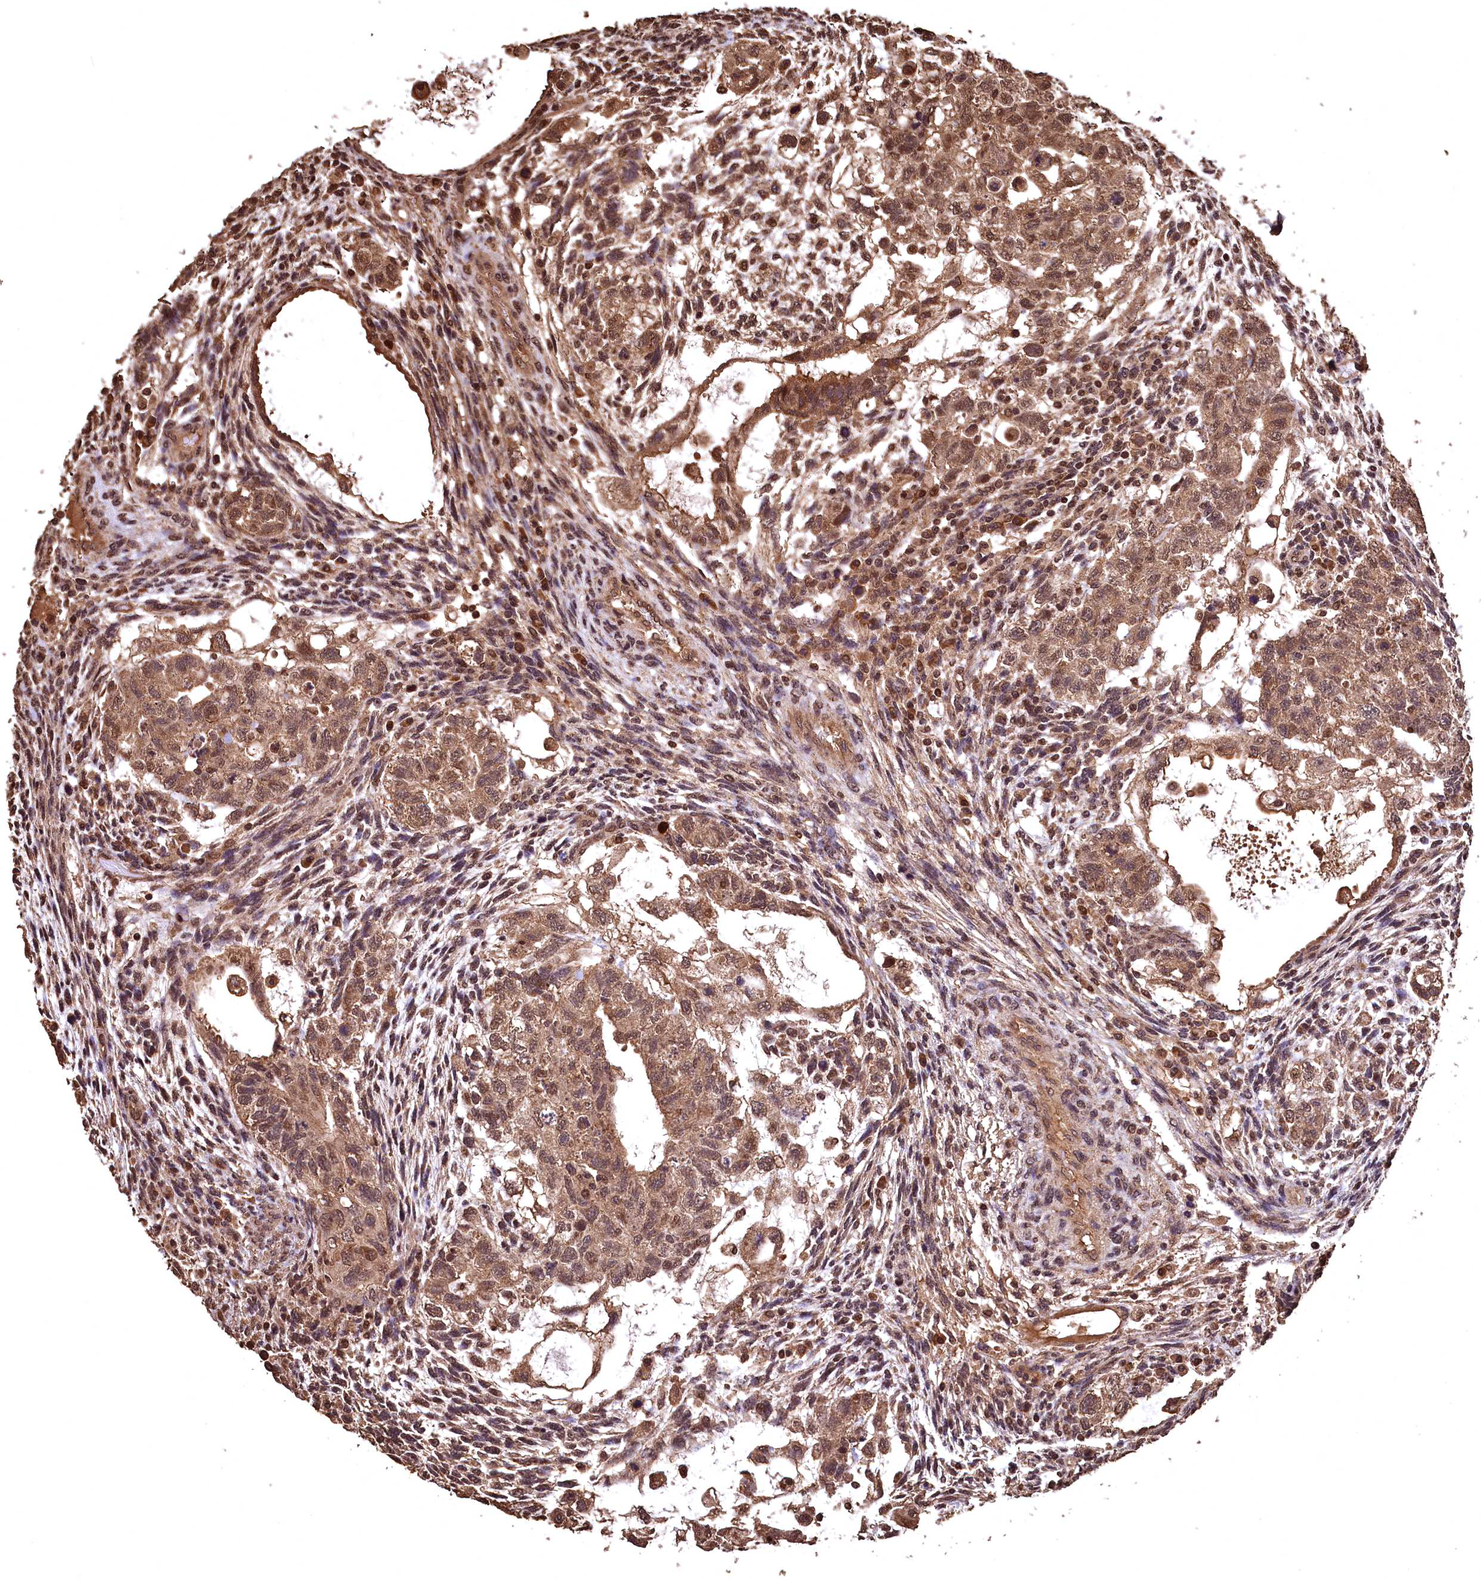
{"staining": {"intensity": "moderate", "quantity": ">75%", "location": "cytoplasmic/membranous,nuclear"}, "tissue": "testis cancer", "cell_type": "Tumor cells", "image_type": "cancer", "snomed": [{"axis": "morphology", "description": "Carcinoma, Embryonal, NOS"}, {"axis": "topography", "description": "Testis"}], "caption": "A brown stain labels moderate cytoplasmic/membranous and nuclear expression of a protein in testis cancer tumor cells.", "gene": "CEP57L1", "patient": {"sex": "male", "age": 36}}